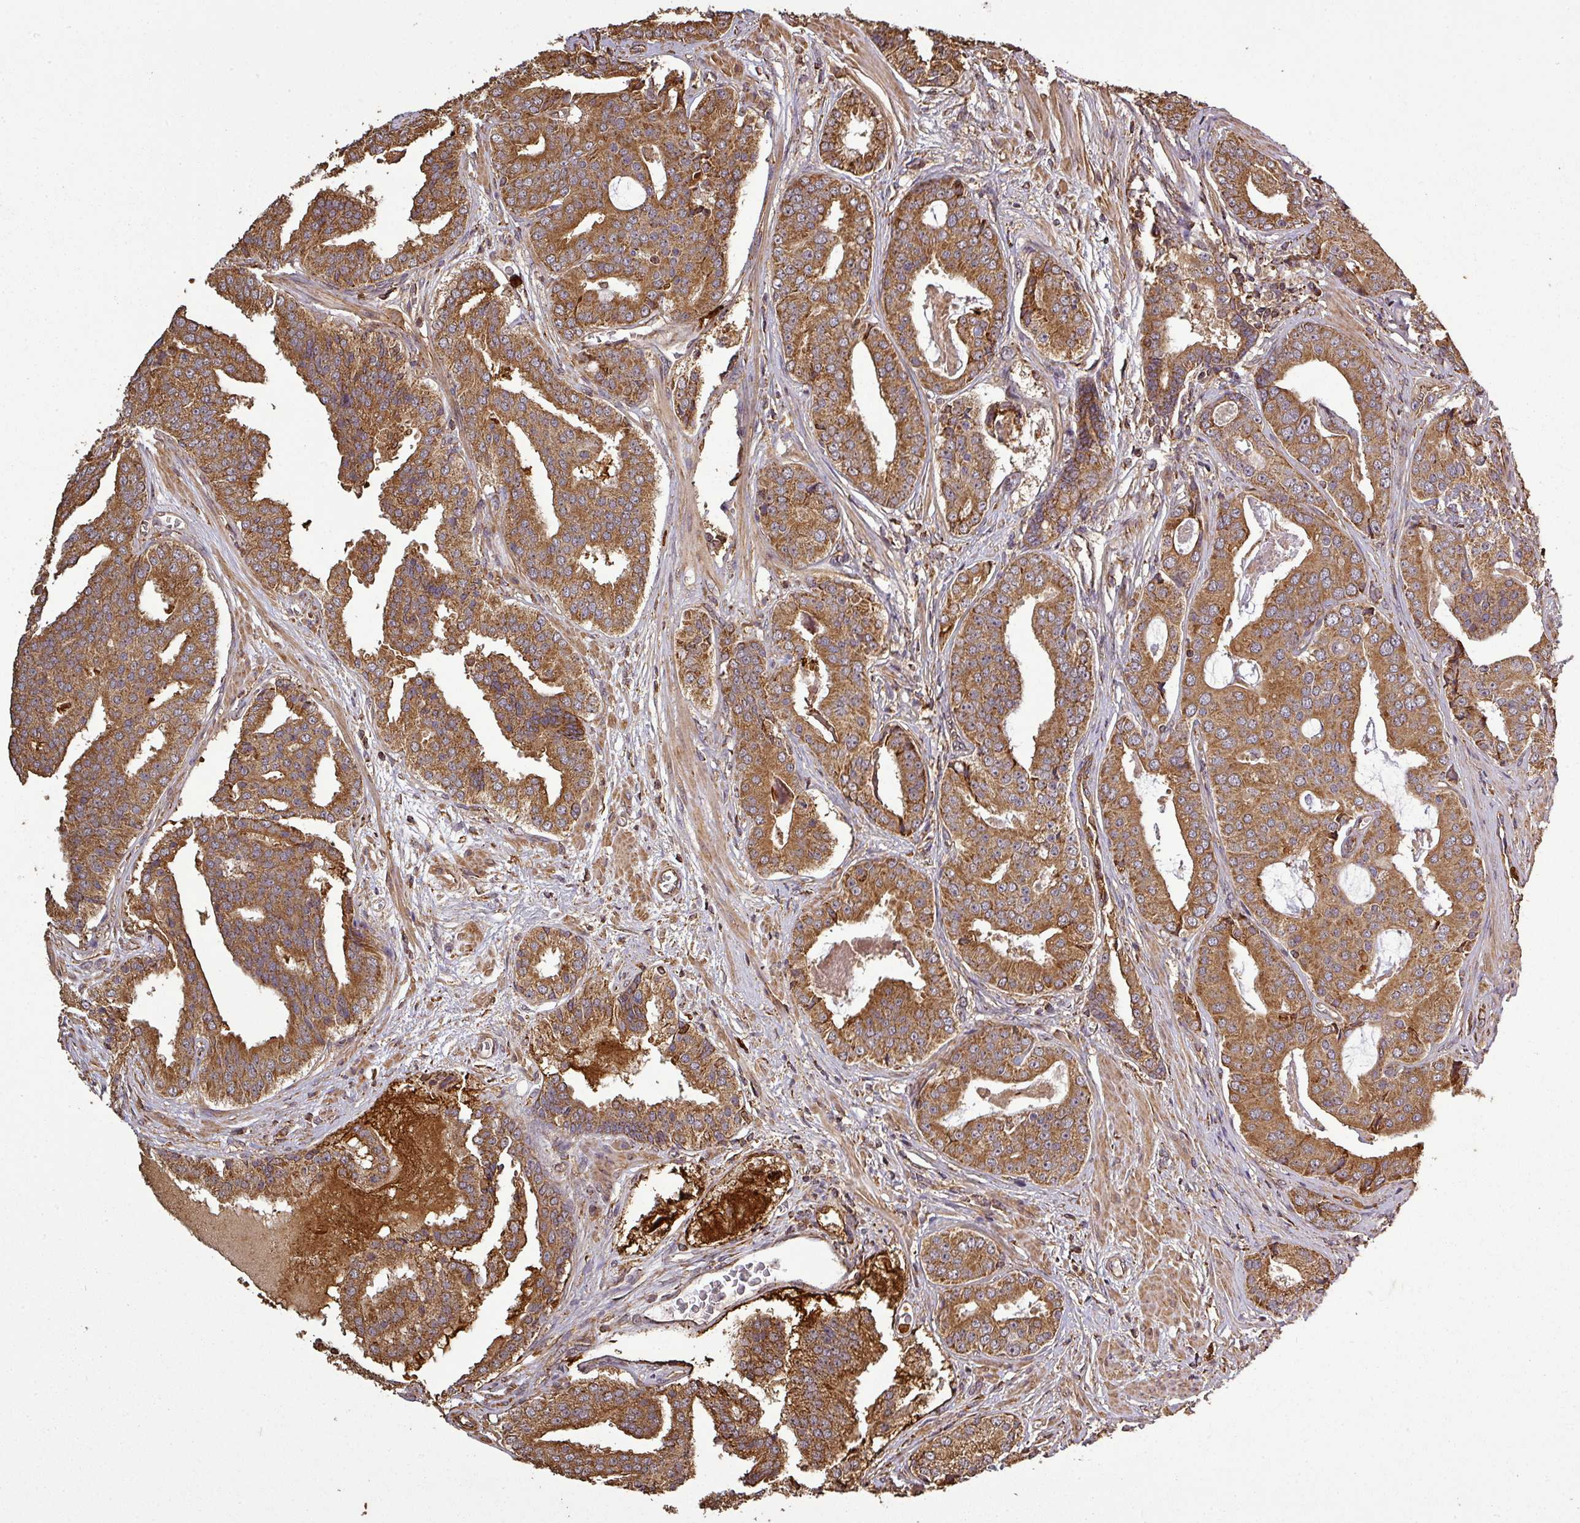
{"staining": {"intensity": "strong", "quantity": ">75%", "location": "cytoplasmic/membranous"}, "tissue": "prostate cancer", "cell_type": "Tumor cells", "image_type": "cancer", "snomed": [{"axis": "morphology", "description": "Adenocarcinoma, High grade"}, {"axis": "topography", "description": "Prostate"}], "caption": "Protein expression analysis of human prostate cancer (high-grade adenocarcinoma) reveals strong cytoplasmic/membranous expression in approximately >75% of tumor cells.", "gene": "PLEKHM1", "patient": {"sex": "male", "age": 71}}